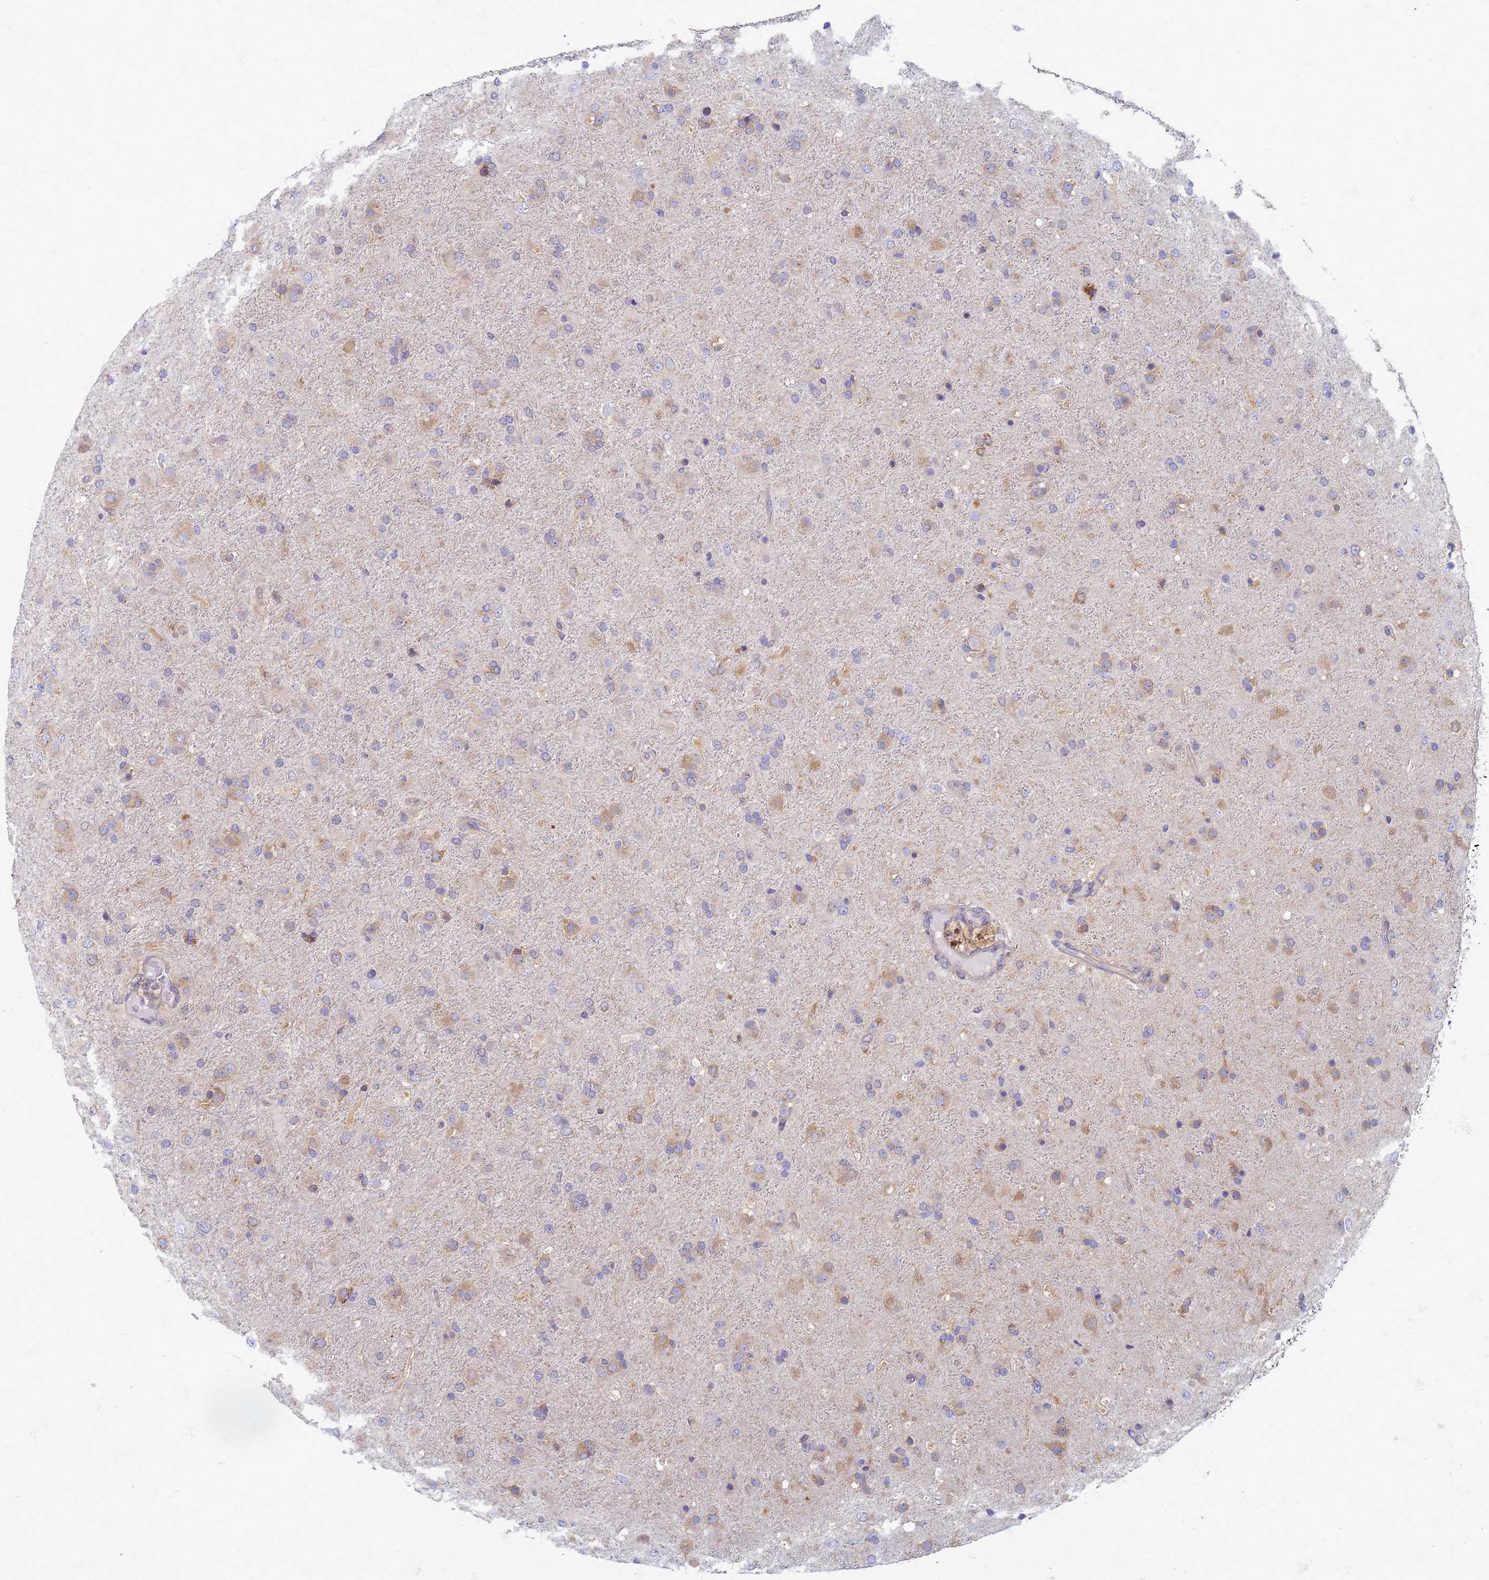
{"staining": {"intensity": "moderate", "quantity": "<25%", "location": "cytoplasmic/membranous"}, "tissue": "glioma", "cell_type": "Tumor cells", "image_type": "cancer", "snomed": [{"axis": "morphology", "description": "Glioma, malignant, Low grade"}, {"axis": "topography", "description": "Brain"}], "caption": "Human glioma stained with a brown dye exhibits moderate cytoplasmic/membranous positive expression in approximately <25% of tumor cells.", "gene": "EEA1", "patient": {"sex": "male", "age": 65}}